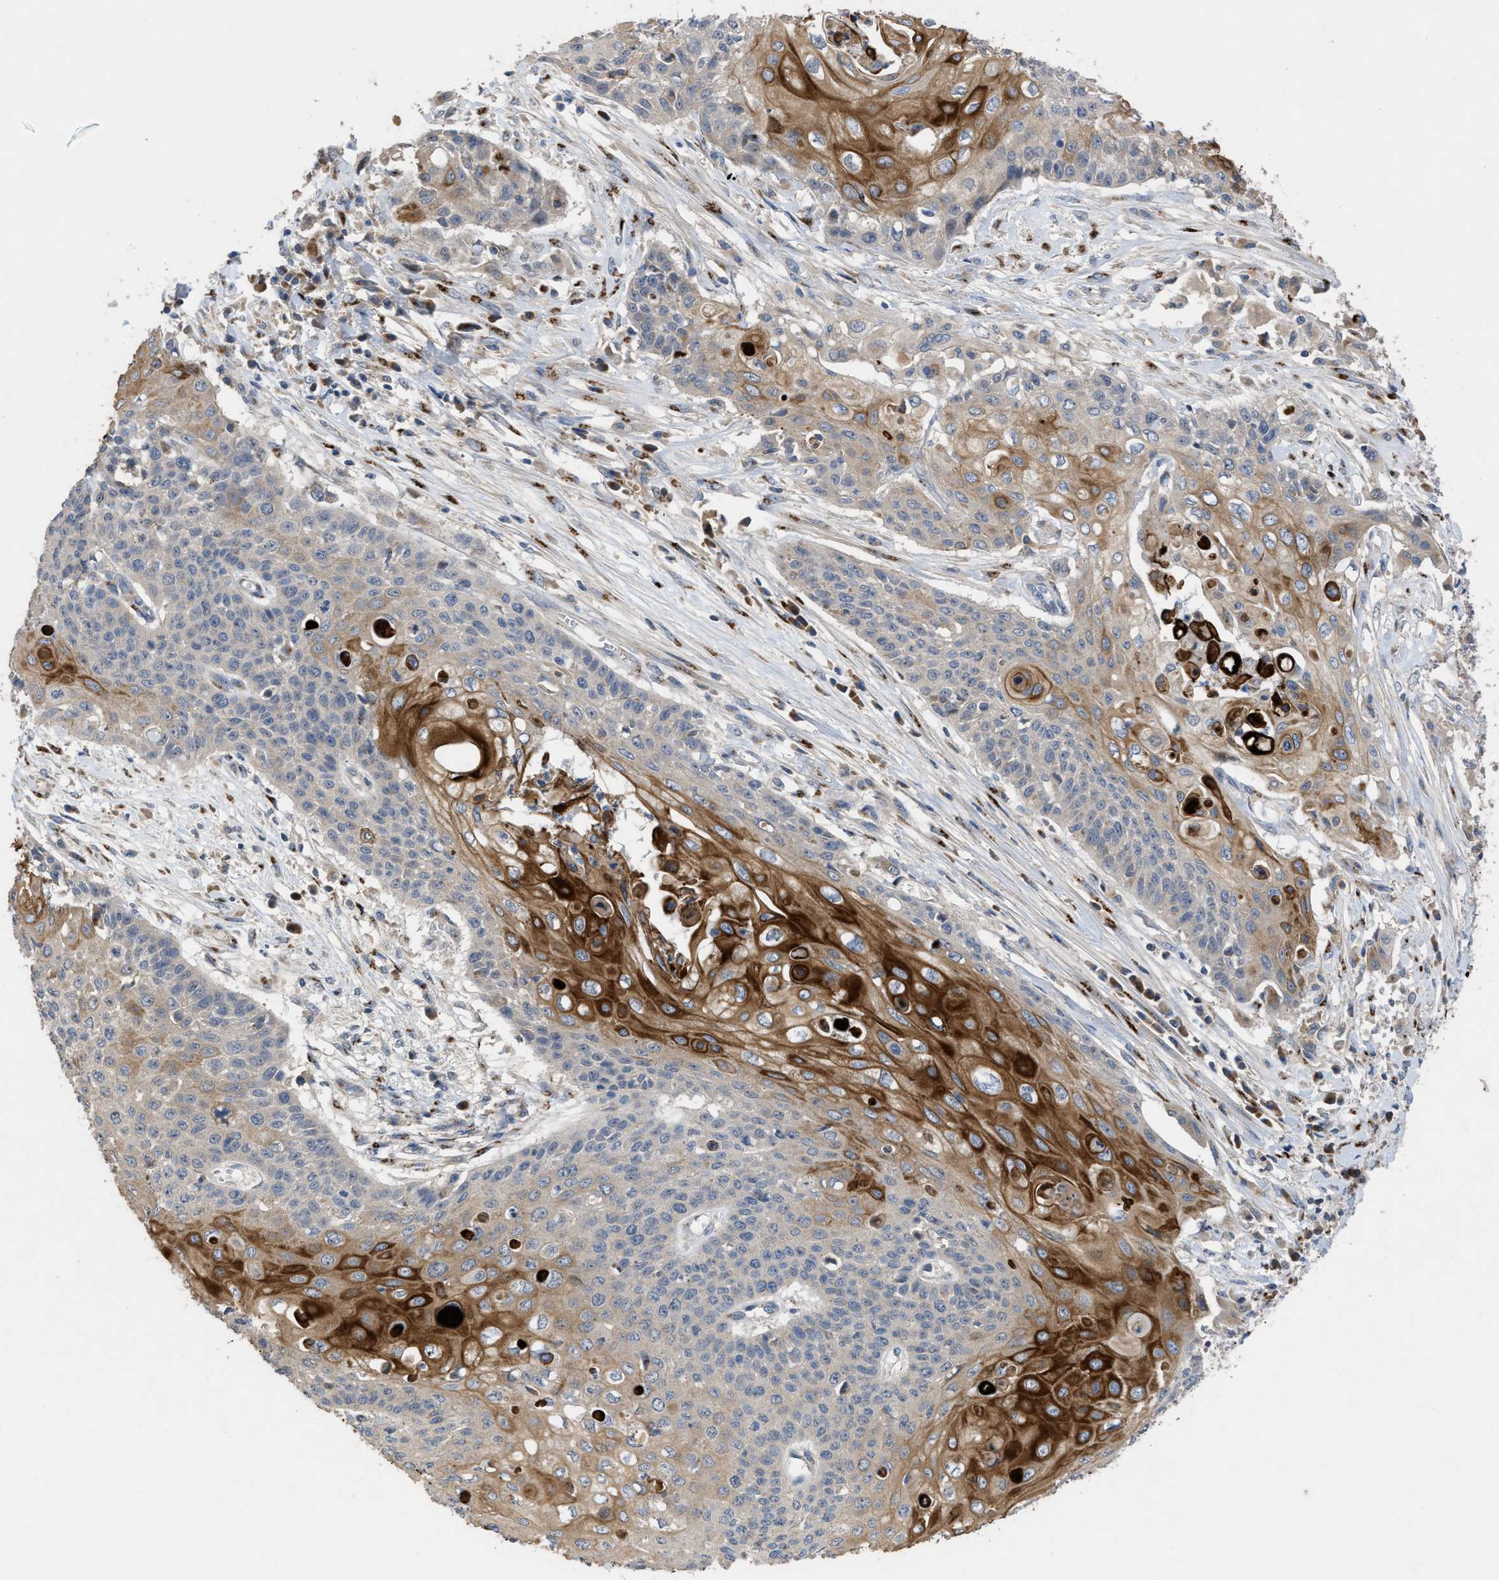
{"staining": {"intensity": "strong", "quantity": "<25%", "location": "cytoplasmic/membranous"}, "tissue": "cervical cancer", "cell_type": "Tumor cells", "image_type": "cancer", "snomed": [{"axis": "morphology", "description": "Squamous cell carcinoma, NOS"}, {"axis": "topography", "description": "Cervix"}], "caption": "Human squamous cell carcinoma (cervical) stained for a protein (brown) exhibits strong cytoplasmic/membranous positive positivity in approximately <25% of tumor cells.", "gene": "SIK2", "patient": {"sex": "female", "age": 39}}